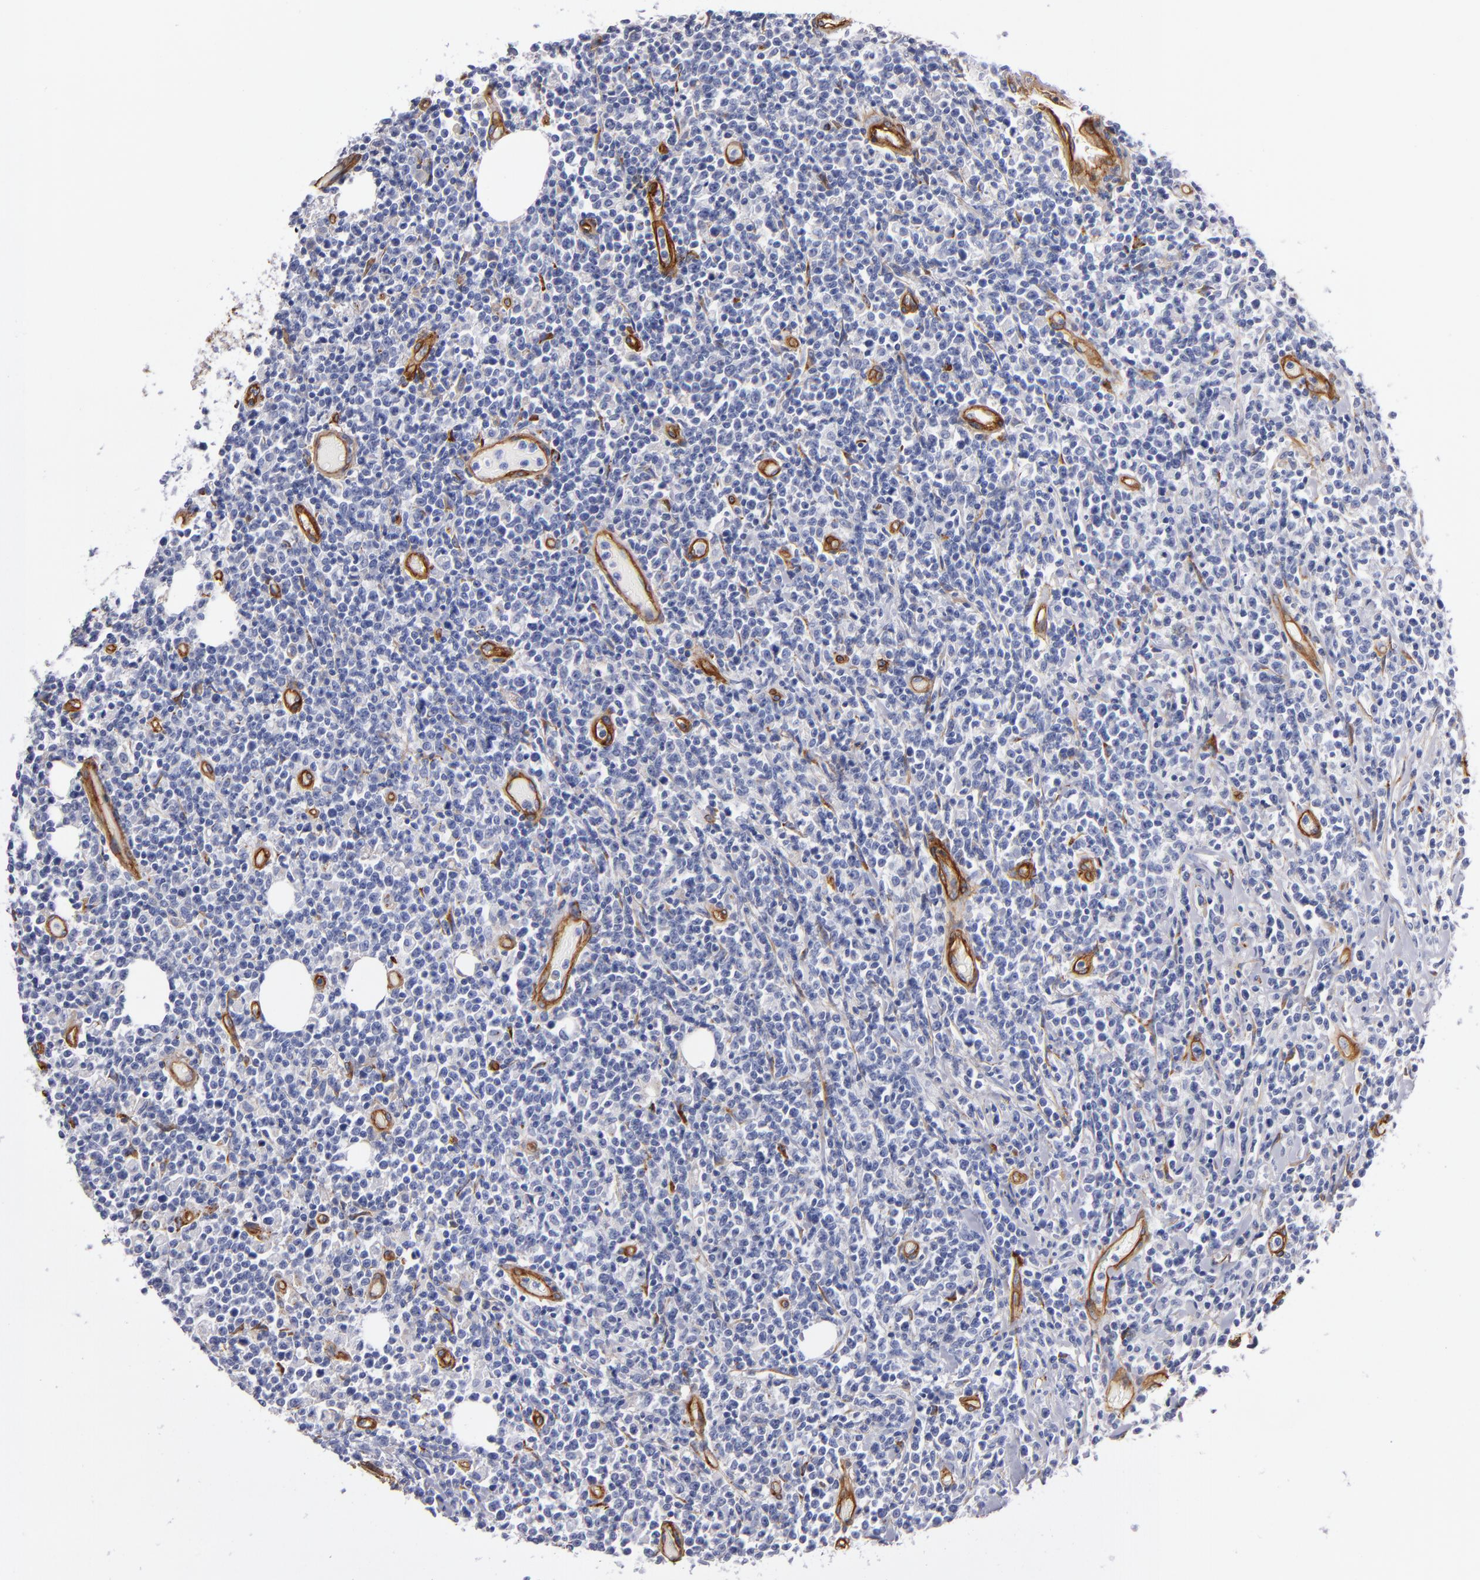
{"staining": {"intensity": "negative", "quantity": "none", "location": "none"}, "tissue": "lymphoma", "cell_type": "Tumor cells", "image_type": "cancer", "snomed": [{"axis": "morphology", "description": "Malignant lymphoma, non-Hodgkin's type, High grade"}, {"axis": "topography", "description": "Colon"}], "caption": "An image of human high-grade malignant lymphoma, non-Hodgkin's type is negative for staining in tumor cells.", "gene": "LAMC1", "patient": {"sex": "male", "age": 82}}